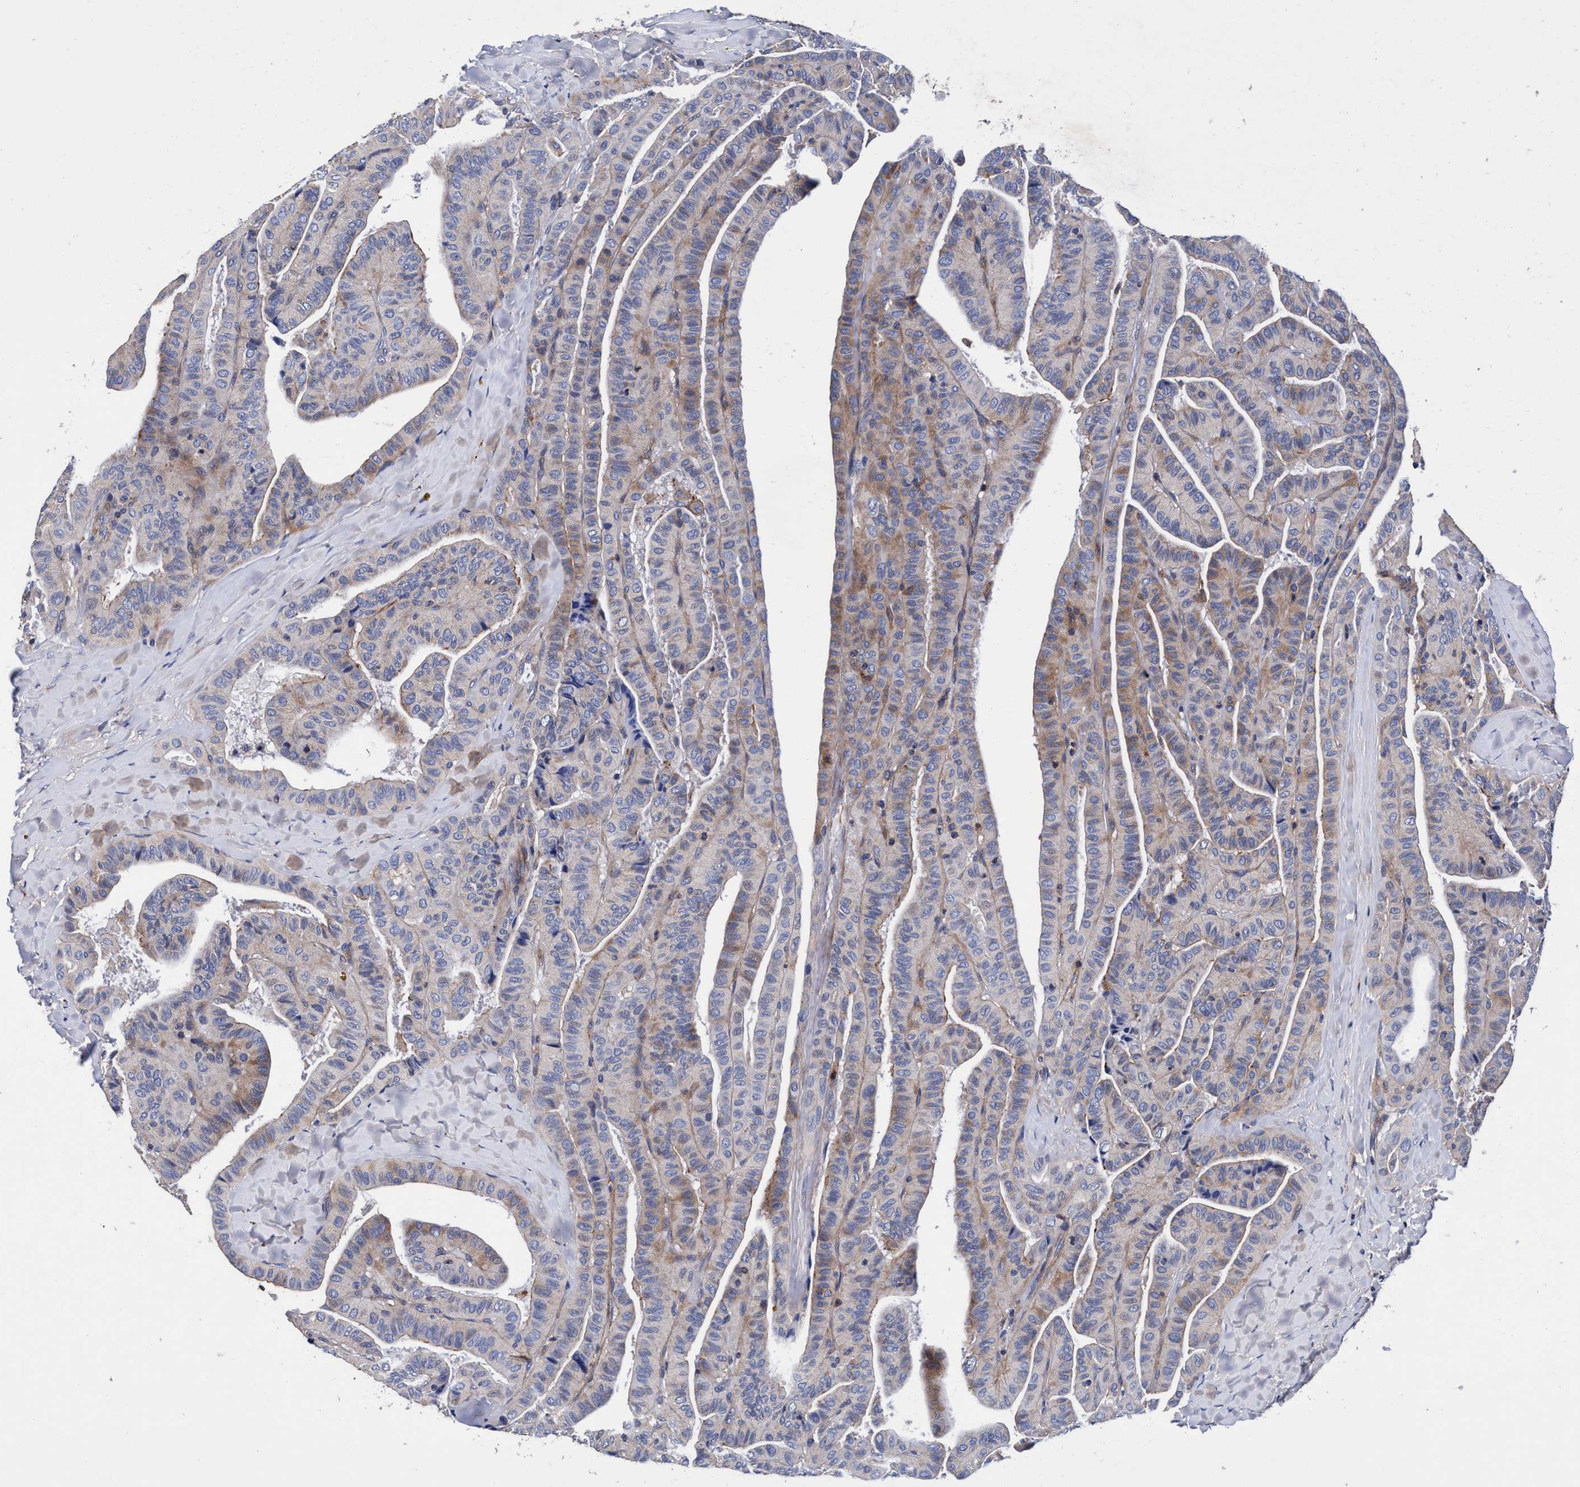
{"staining": {"intensity": "moderate", "quantity": "25%-75%", "location": "cytoplasmic/membranous"}, "tissue": "thyroid cancer", "cell_type": "Tumor cells", "image_type": "cancer", "snomed": [{"axis": "morphology", "description": "Papillary adenocarcinoma, NOS"}, {"axis": "topography", "description": "Thyroid gland"}], "caption": "Protein analysis of thyroid papillary adenocarcinoma tissue shows moderate cytoplasmic/membranous positivity in about 25%-75% of tumor cells. The protein is shown in brown color, while the nuclei are stained blue.", "gene": "RNF208", "patient": {"sex": "male", "age": 77}}